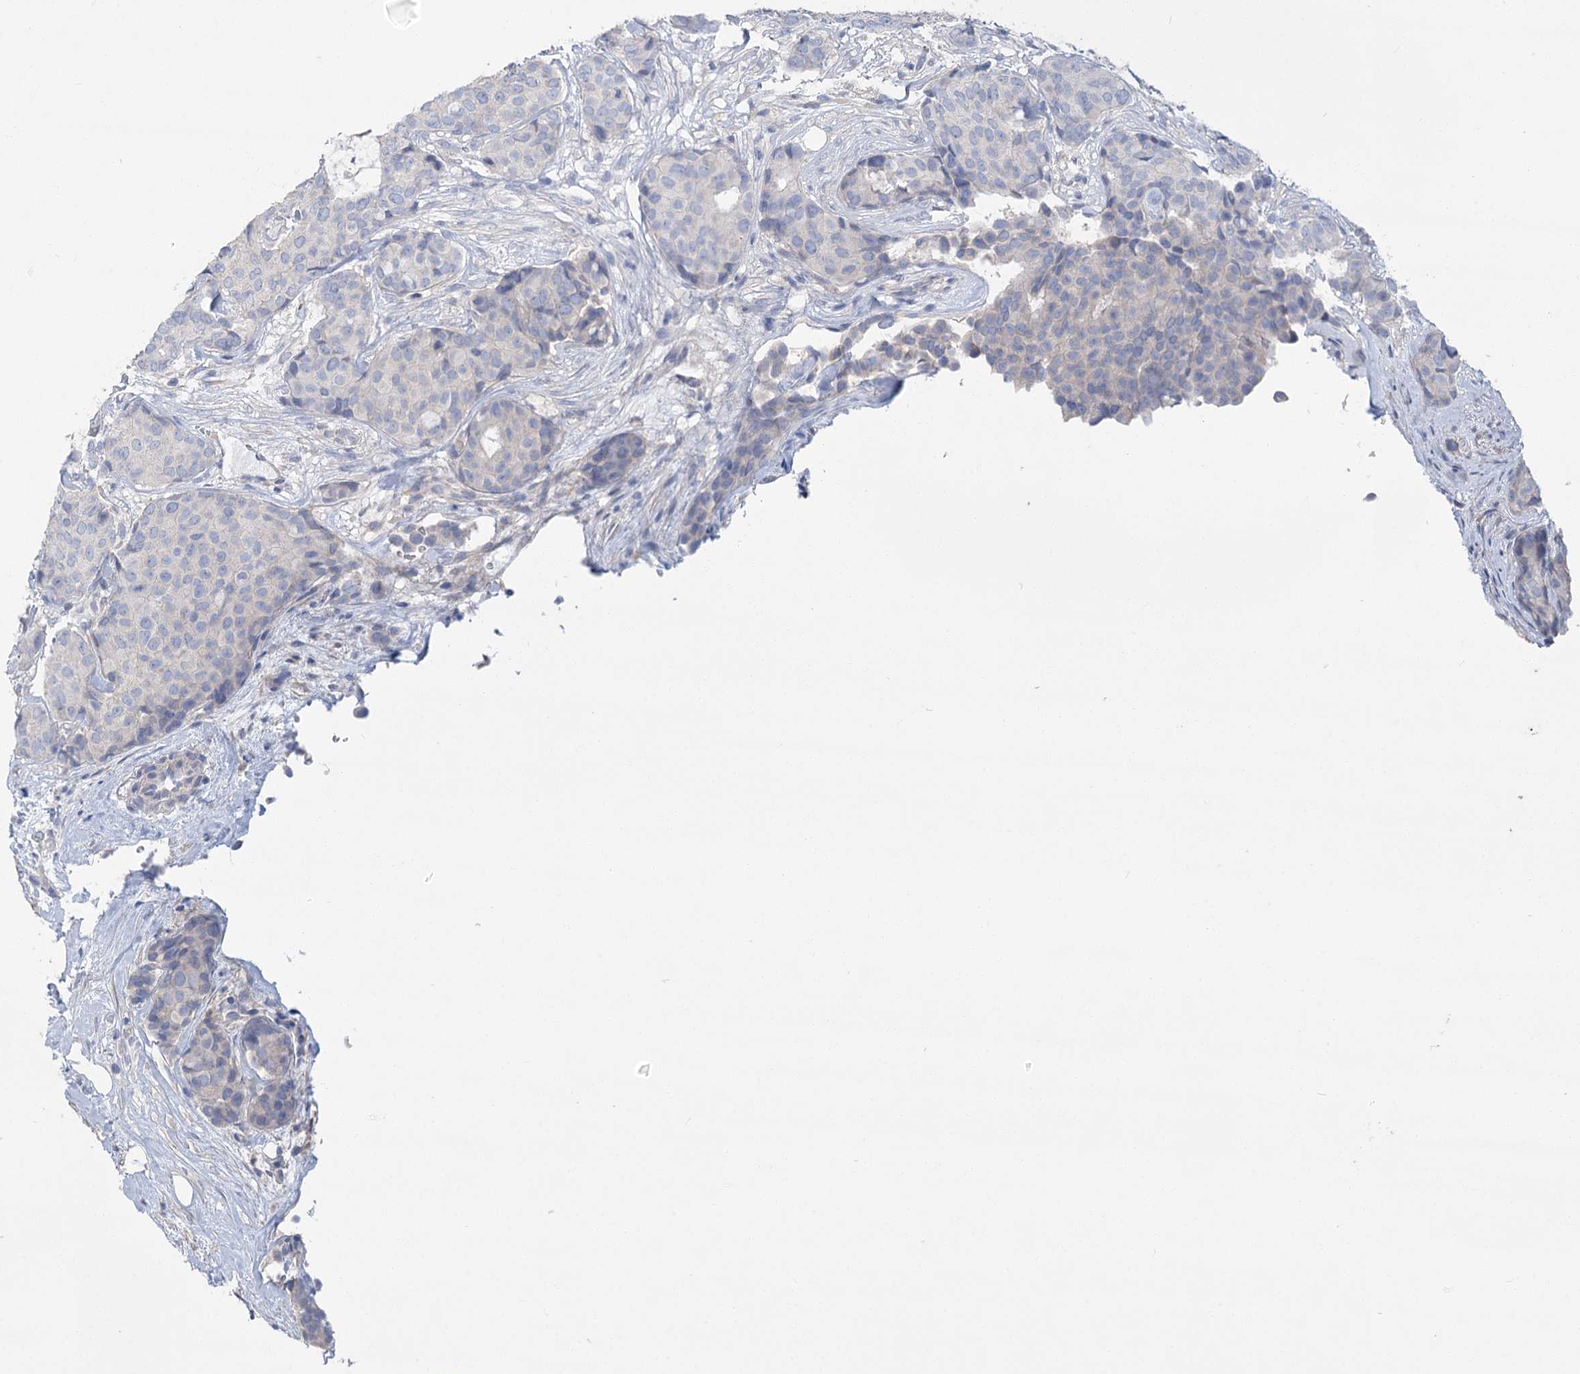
{"staining": {"intensity": "negative", "quantity": "none", "location": "none"}, "tissue": "breast cancer", "cell_type": "Tumor cells", "image_type": "cancer", "snomed": [{"axis": "morphology", "description": "Duct carcinoma"}, {"axis": "topography", "description": "Breast"}], "caption": "DAB immunohistochemical staining of human breast cancer displays no significant expression in tumor cells.", "gene": "SLC9A3", "patient": {"sex": "female", "age": 75}}